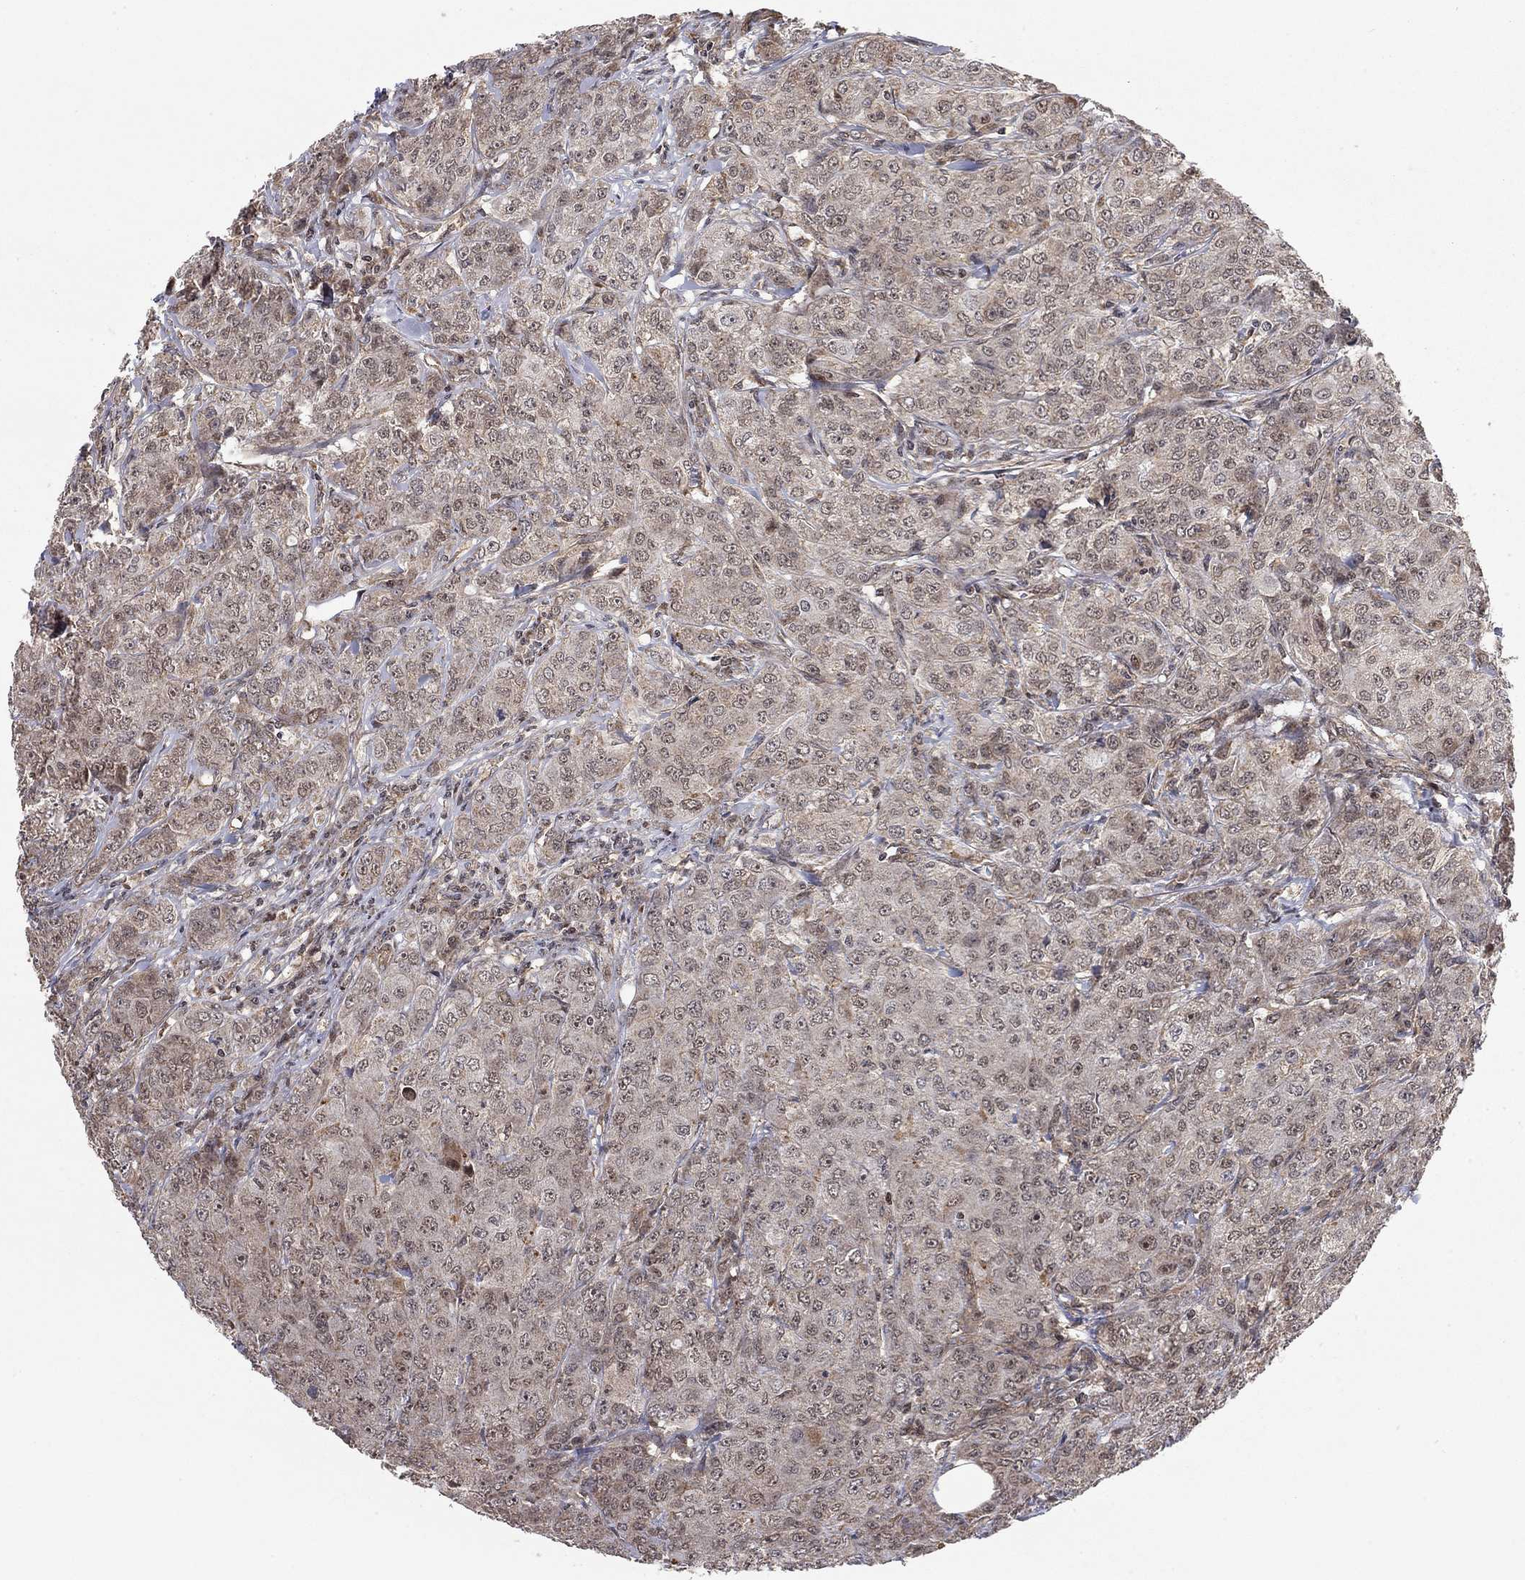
{"staining": {"intensity": "negative", "quantity": "none", "location": "none"}, "tissue": "breast cancer", "cell_type": "Tumor cells", "image_type": "cancer", "snomed": [{"axis": "morphology", "description": "Duct carcinoma"}, {"axis": "topography", "description": "Breast"}], "caption": "A histopathology image of human infiltrating ductal carcinoma (breast) is negative for staining in tumor cells.", "gene": "TDP1", "patient": {"sex": "female", "age": 43}}